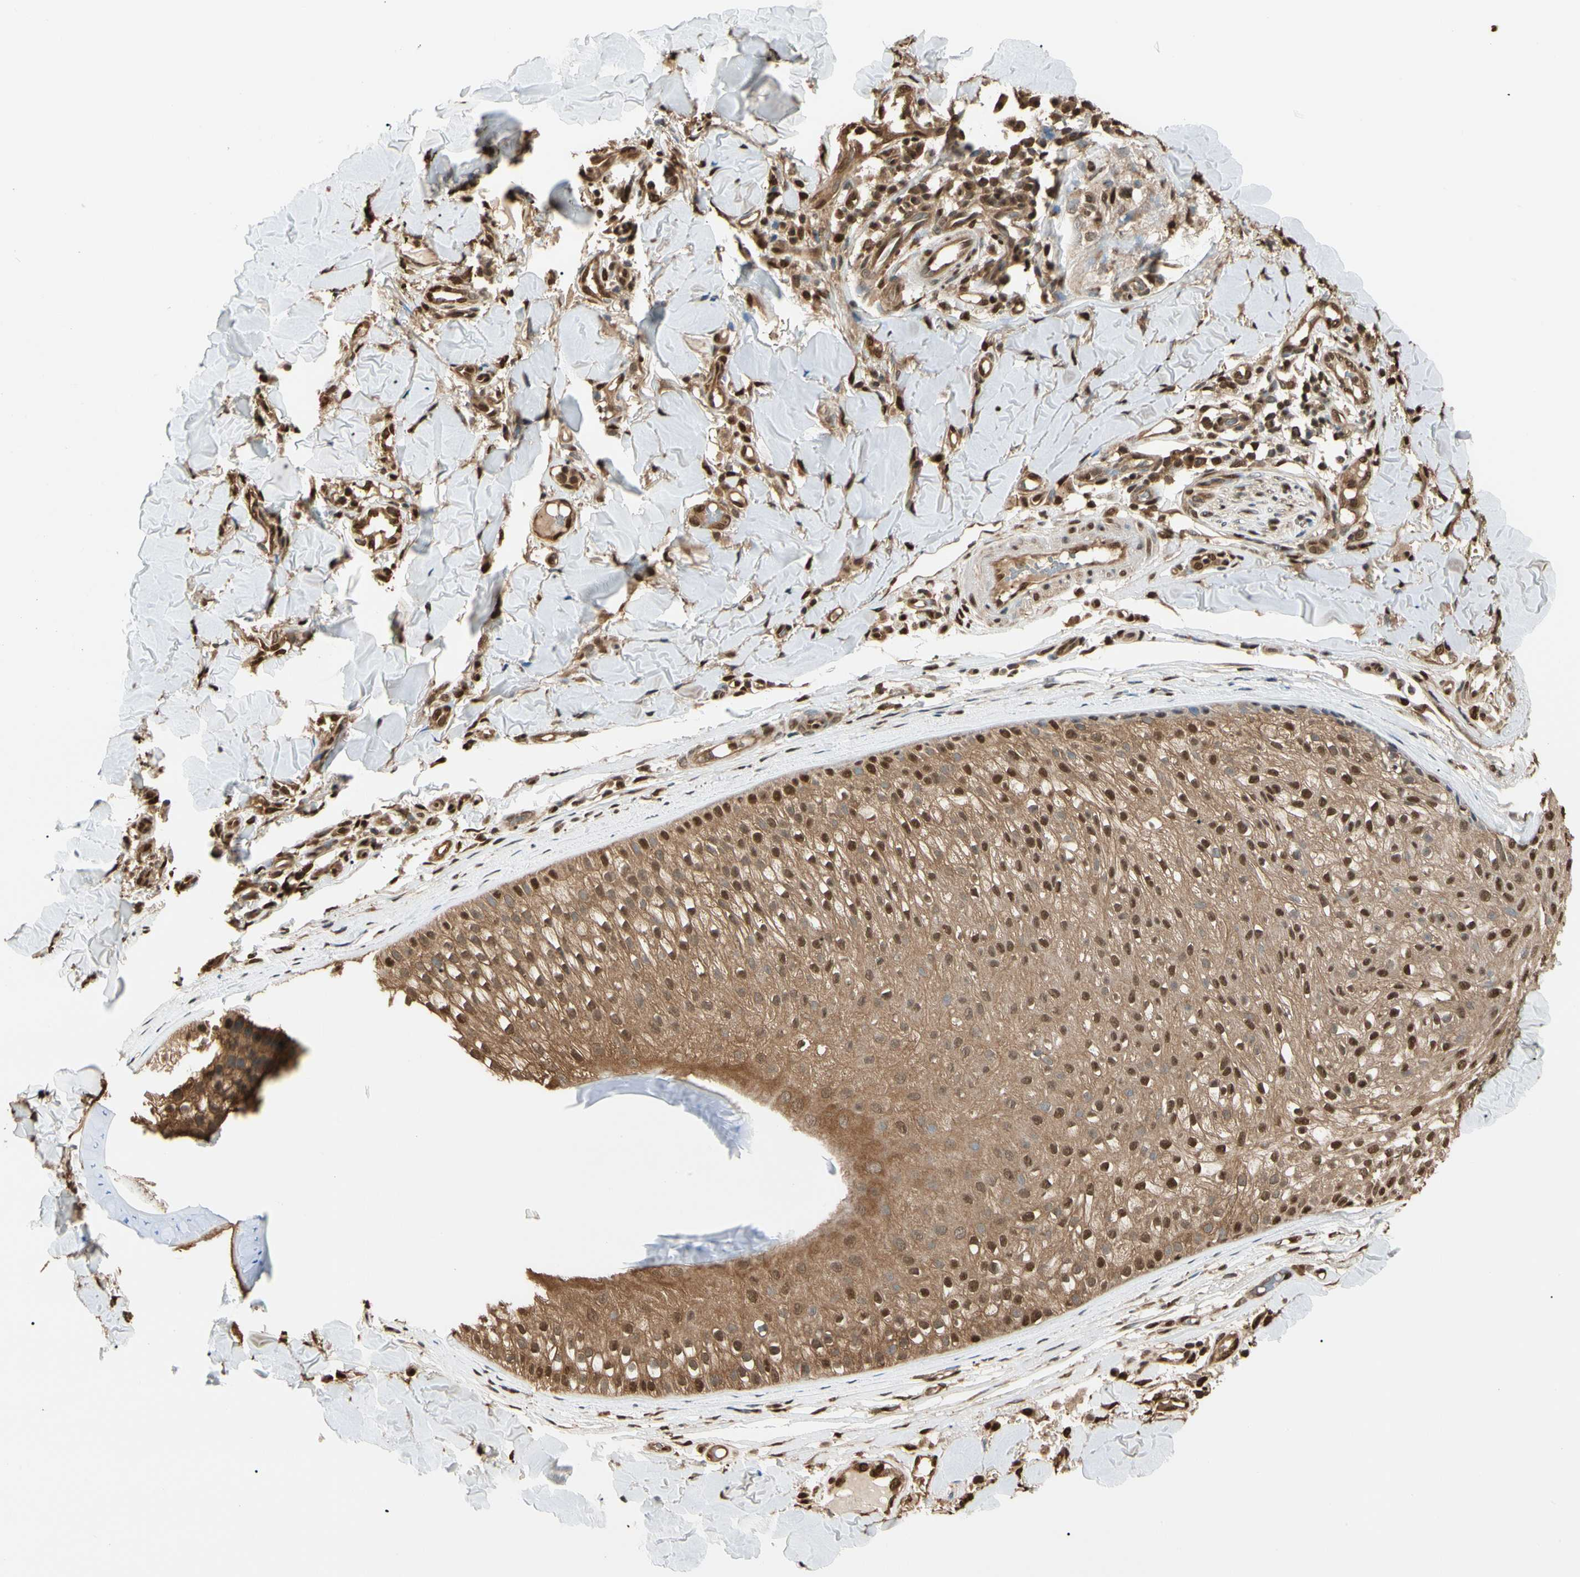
{"staining": {"intensity": "moderate", "quantity": ">75%", "location": "cytoplasmic/membranous,nuclear"}, "tissue": "skin cancer", "cell_type": "Tumor cells", "image_type": "cancer", "snomed": [{"axis": "morphology", "description": "Normal tissue, NOS"}, {"axis": "morphology", "description": "Basal cell carcinoma"}, {"axis": "topography", "description": "Skin"}], "caption": "Approximately >75% of tumor cells in human skin cancer demonstrate moderate cytoplasmic/membranous and nuclear protein staining as visualized by brown immunohistochemical staining.", "gene": "PNCK", "patient": {"sex": "male", "age": 52}}